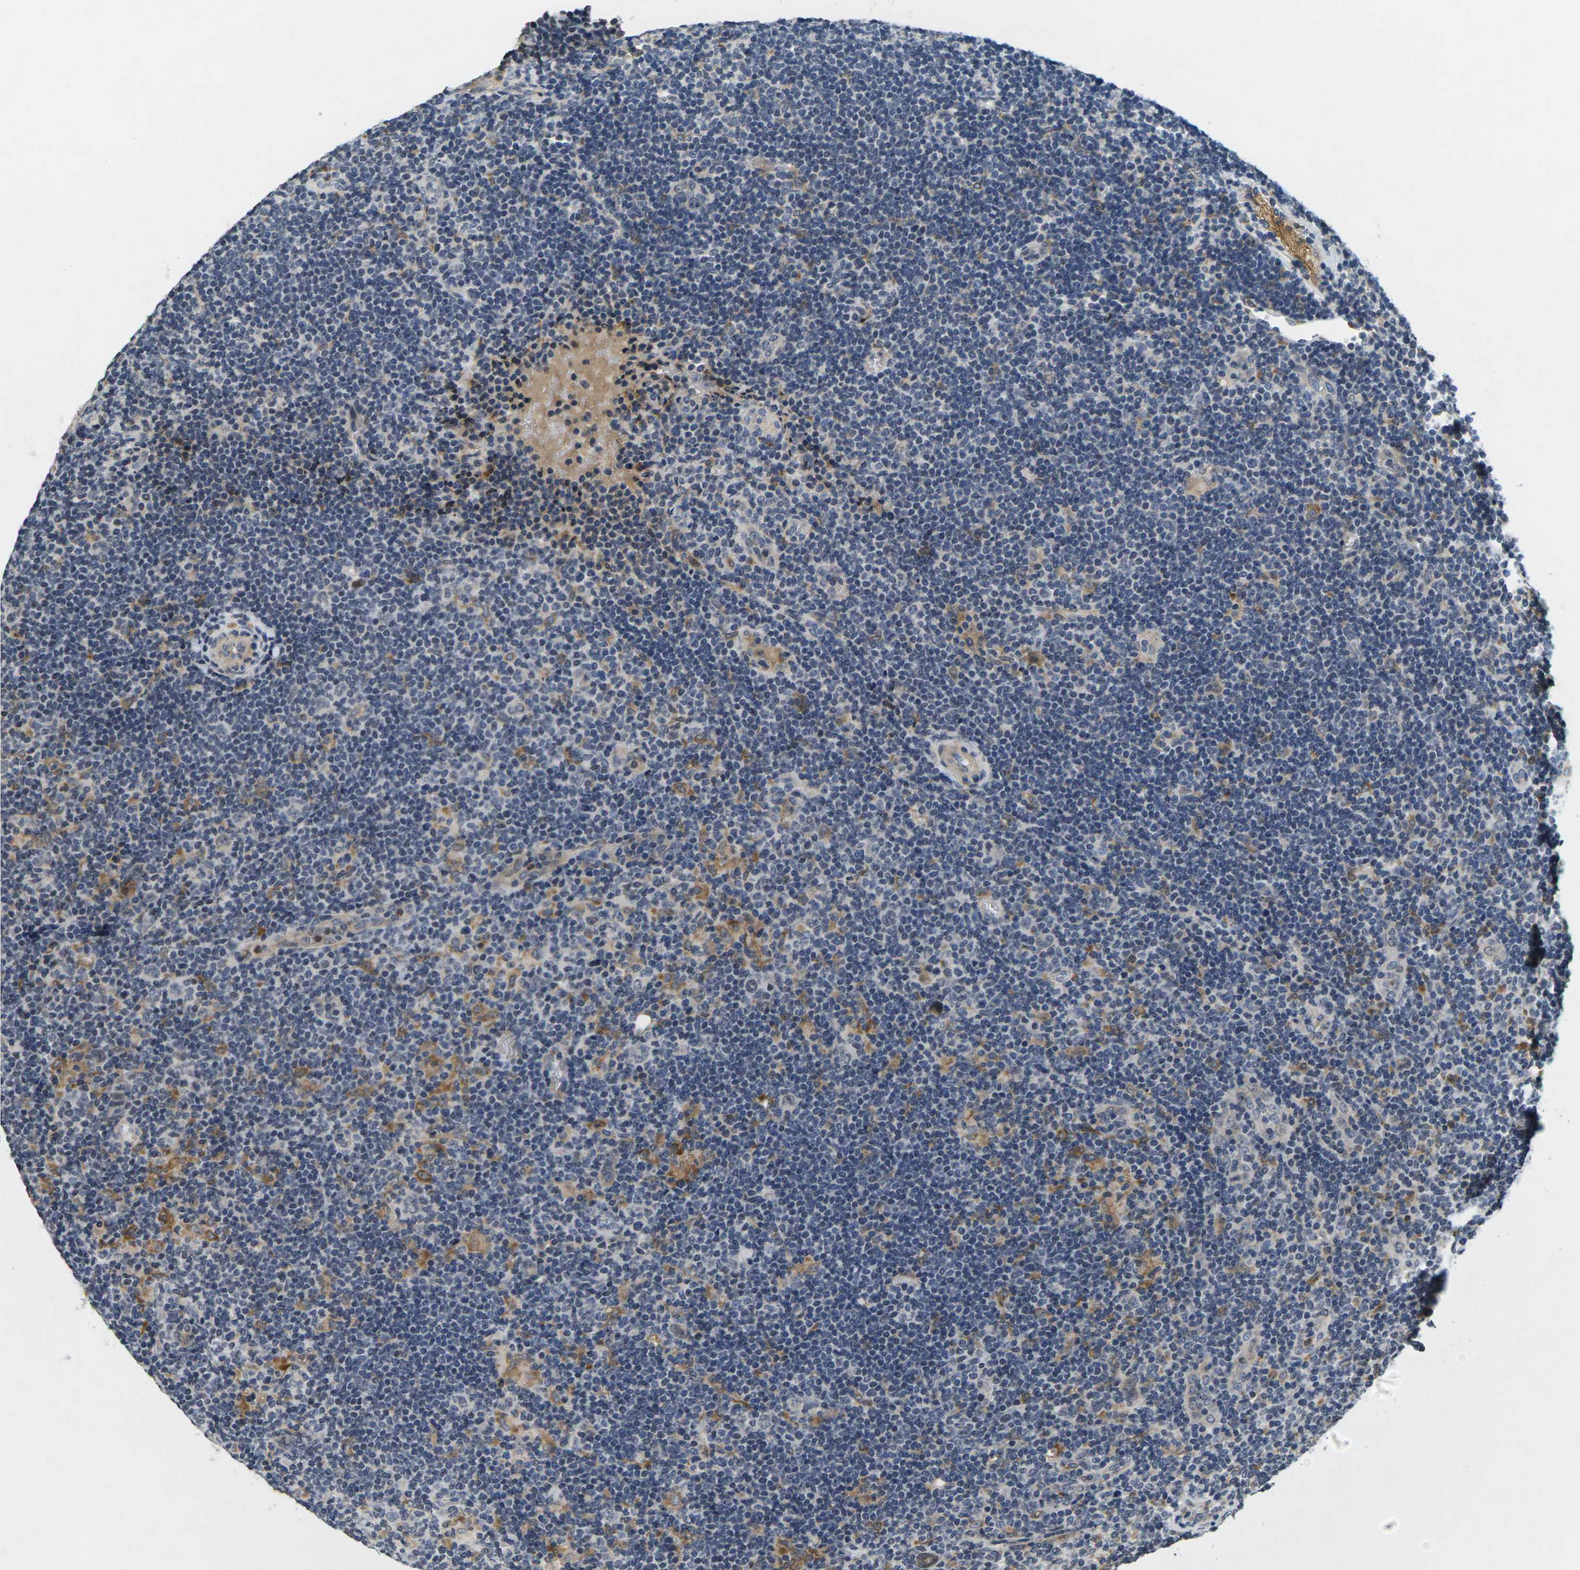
{"staining": {"intensity": "weak", "quantity": "<25%", "location": "cytoplasmic/membranous"}, "tissue": "lymphoma", "cell_type": "Tumor cells", "image_type": "cancer", "snomed": [{"axis": "morphology", "description": "Hodgkin's disease, NOS"}, {"axis": "topography", "description": "Lymph node"}], "caption": "Immunohistochemistry (IHC) of Hodgkin's disease reveals no positivity in tumor cells.", "gene": "C1QC", "patient": {"sex": "female", "age": 57}}